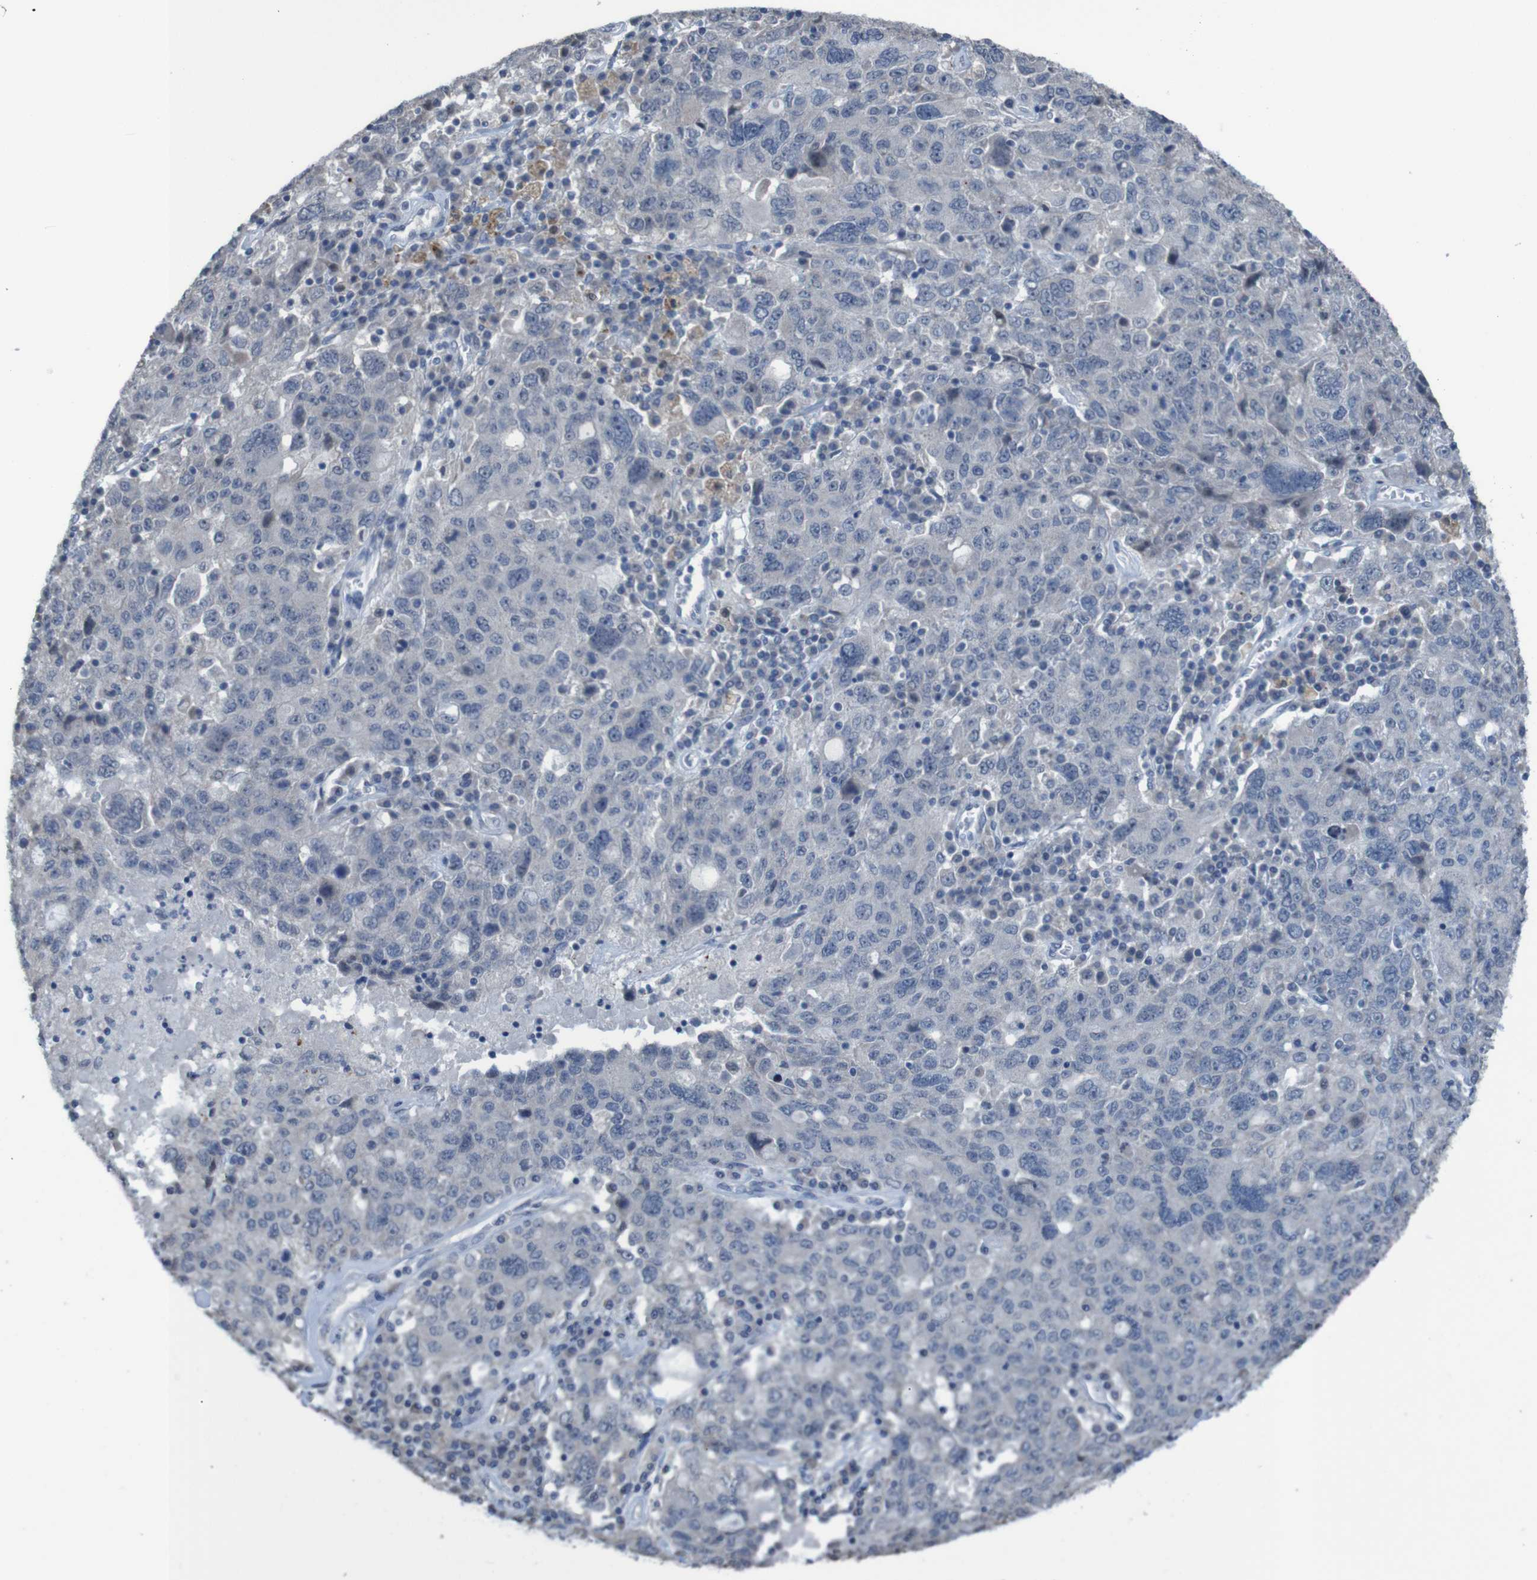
{"staining": {"intensity": "weak", "quantity": "<25%", "location": "cytoplasmic/membranous"}, "tissue": "ovarian cancer", "cell_type": "Tumor cells", "image_type": "cancer", "snomed": [{"axis": "morphology", "description": "Carcinoma, endometroid"}, {"axis": "topography", "description": "Ovary"}], "caption": "Immunohistochemical staining of human ovarian endometroid carcinoma shows no significant expression in tumor cells.", "gene": "CLDN18", "patient": {"sex": "female", "age": 62}}